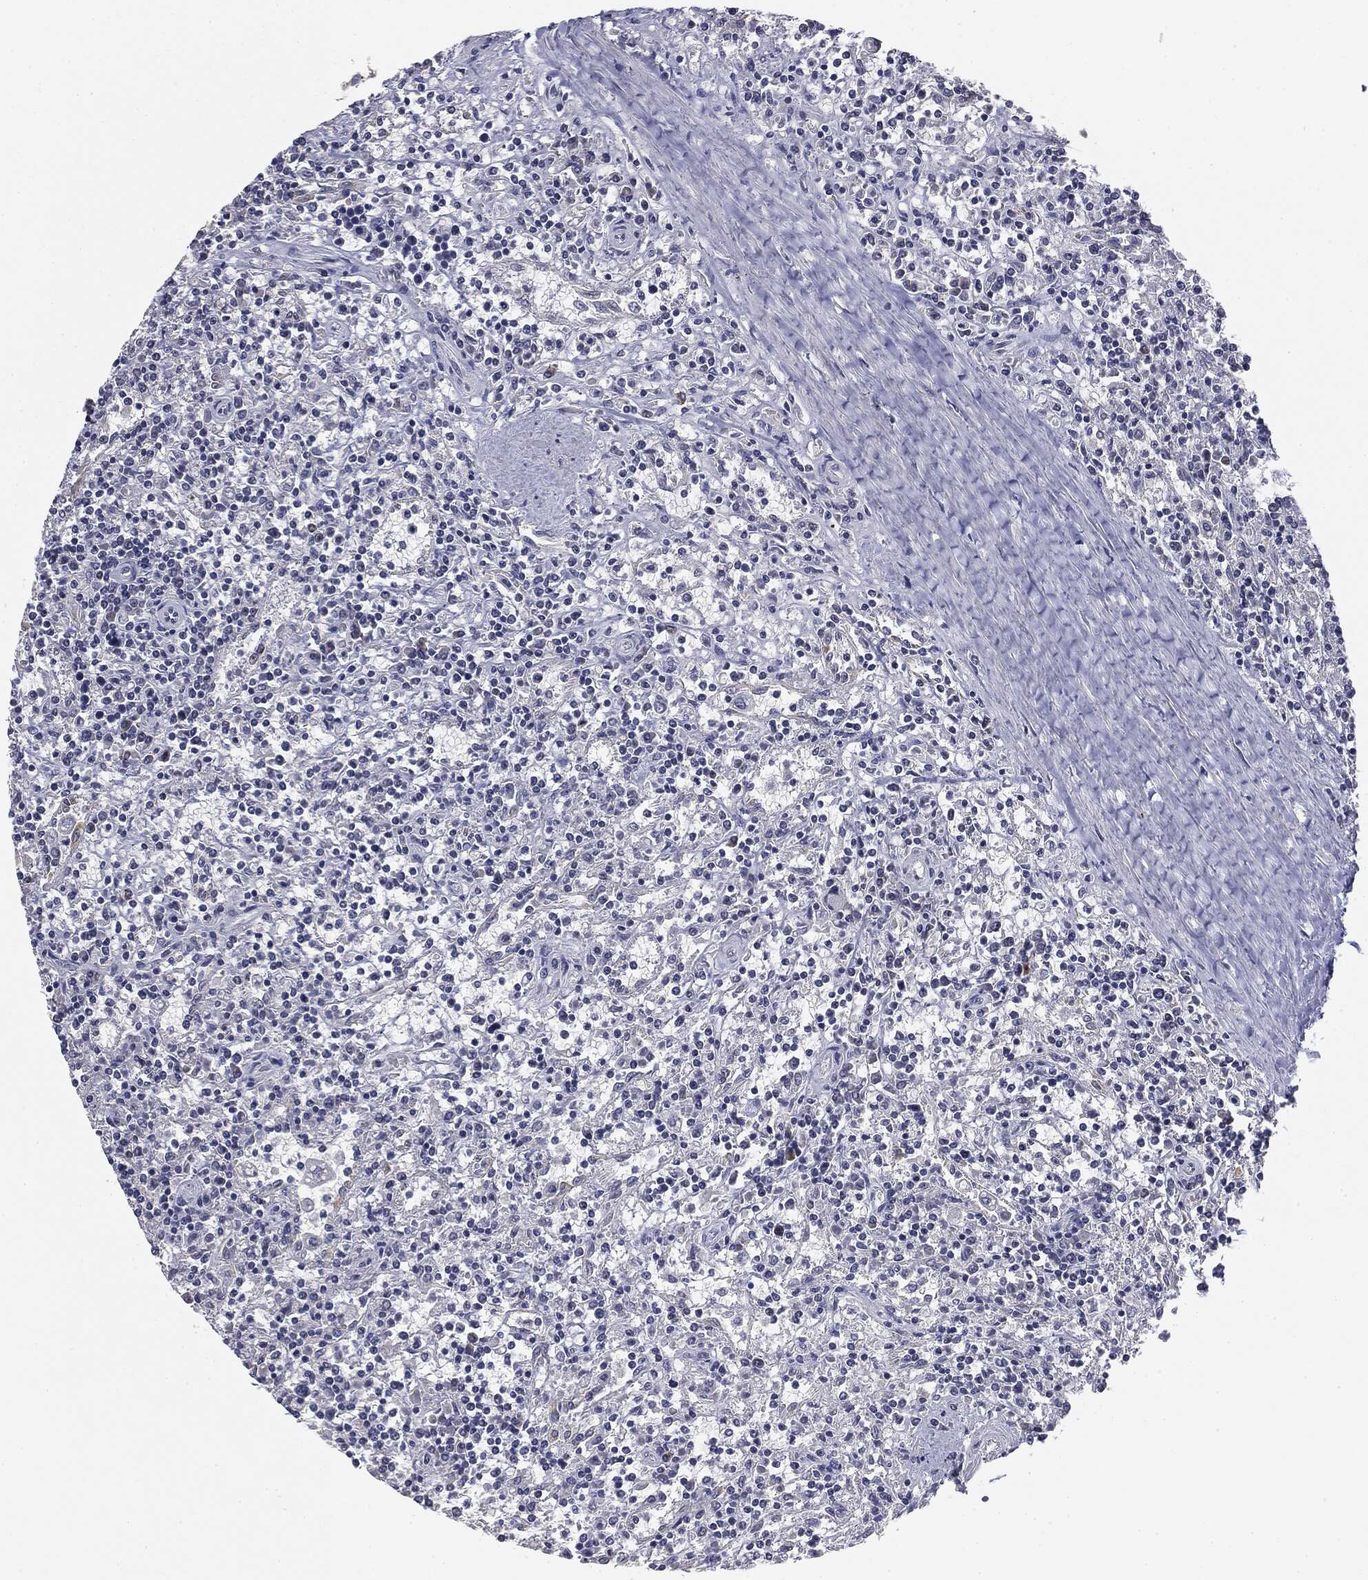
{"staining": {"intensity": "negative", "quantity": "none", "location": "none"}, "tissue": "lymphoma", "cell_type": "Tumor cells", "image_type": "cancer", "snomed": [{"axis": "morphology", "description": "Malignant lymphoma, non-Hodgkin's type, Low grade"}, {"axis": "topography", "description": "Spleen"}], "caption": "Histopathology image shows no significant protein positivity in tumor cells of lymphoma.", "gene": "MDC1", "patient": {"sex": "male", "age": 62}}